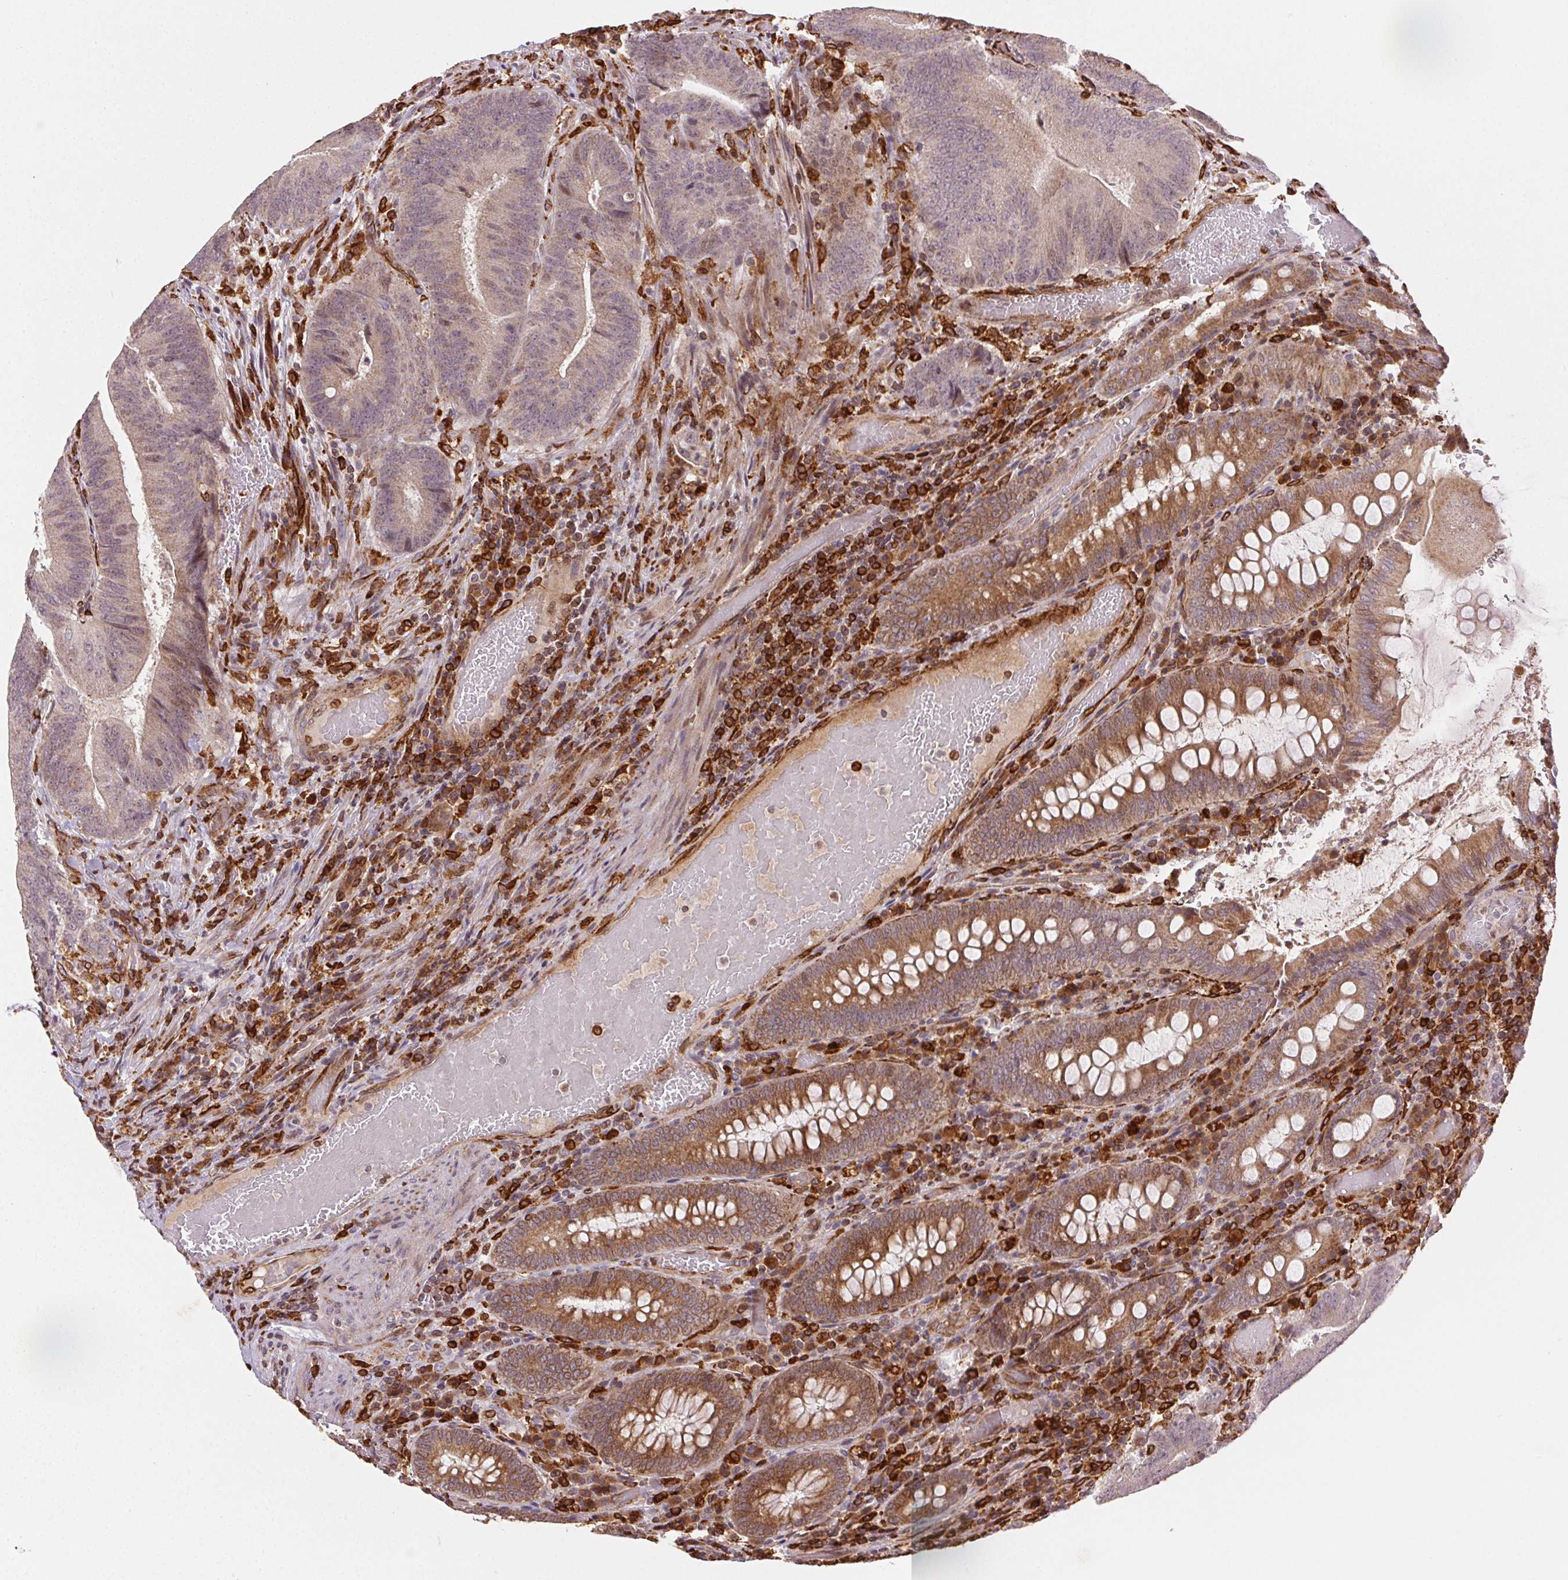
{"staining": {"intensity": "negative", "quantity": "none", "location": "none"}, "tissue": "colorectal cancer", "cell_type": "Tumor cells", "image_type": "cancer", "snomed": [{"axis": "morphology", "description": "Adenocarcinoma, NOS"}, {"axis": "topography", "description": "Colon"}], "caption": "There is no significant expression in tumor cells of colorectal adenocarcinoma.", "gene": "RNASET2", "patient": {"sex": "female", "age": 43}}